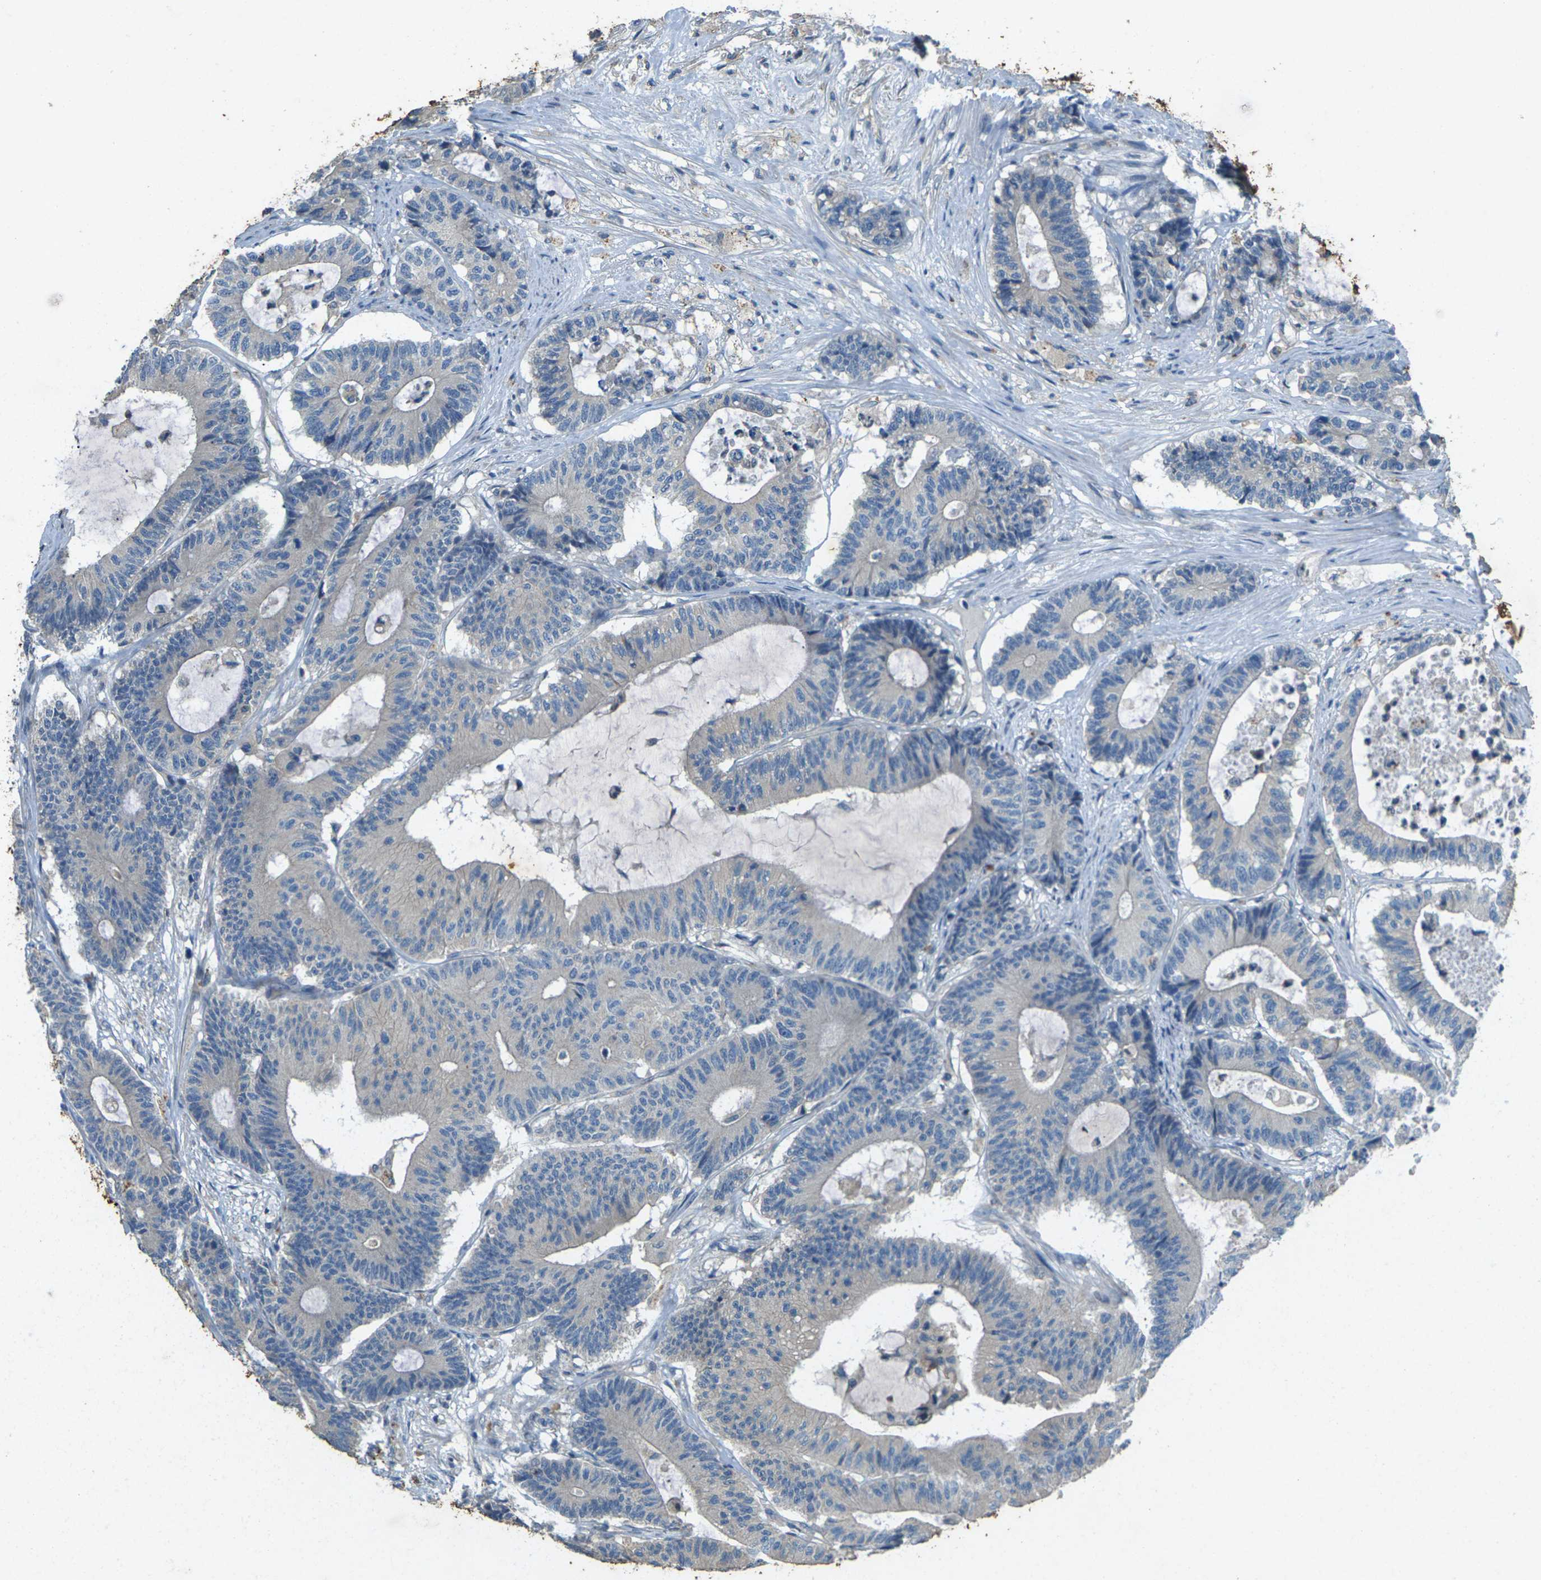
{"staining": {"intensity": "negative", "quantity": "none", "location": "none"}, "tissue": "colorectal cancer", "cell_type": "Tumor cells", "image_type": "cancer", "snomed": [{"axis": "morphology", "description": "Adenocarcinoma, NOS"}, {"axis": "topography", "description": "Colon"}], "caption": "Colorectal adenocarcinoma stained for a protein using immunohistochemistry (IHC) reveals no positivity tumor cells.", "gene": "SIGLEC14", "patient": {"sex": "female", "age": 84}}